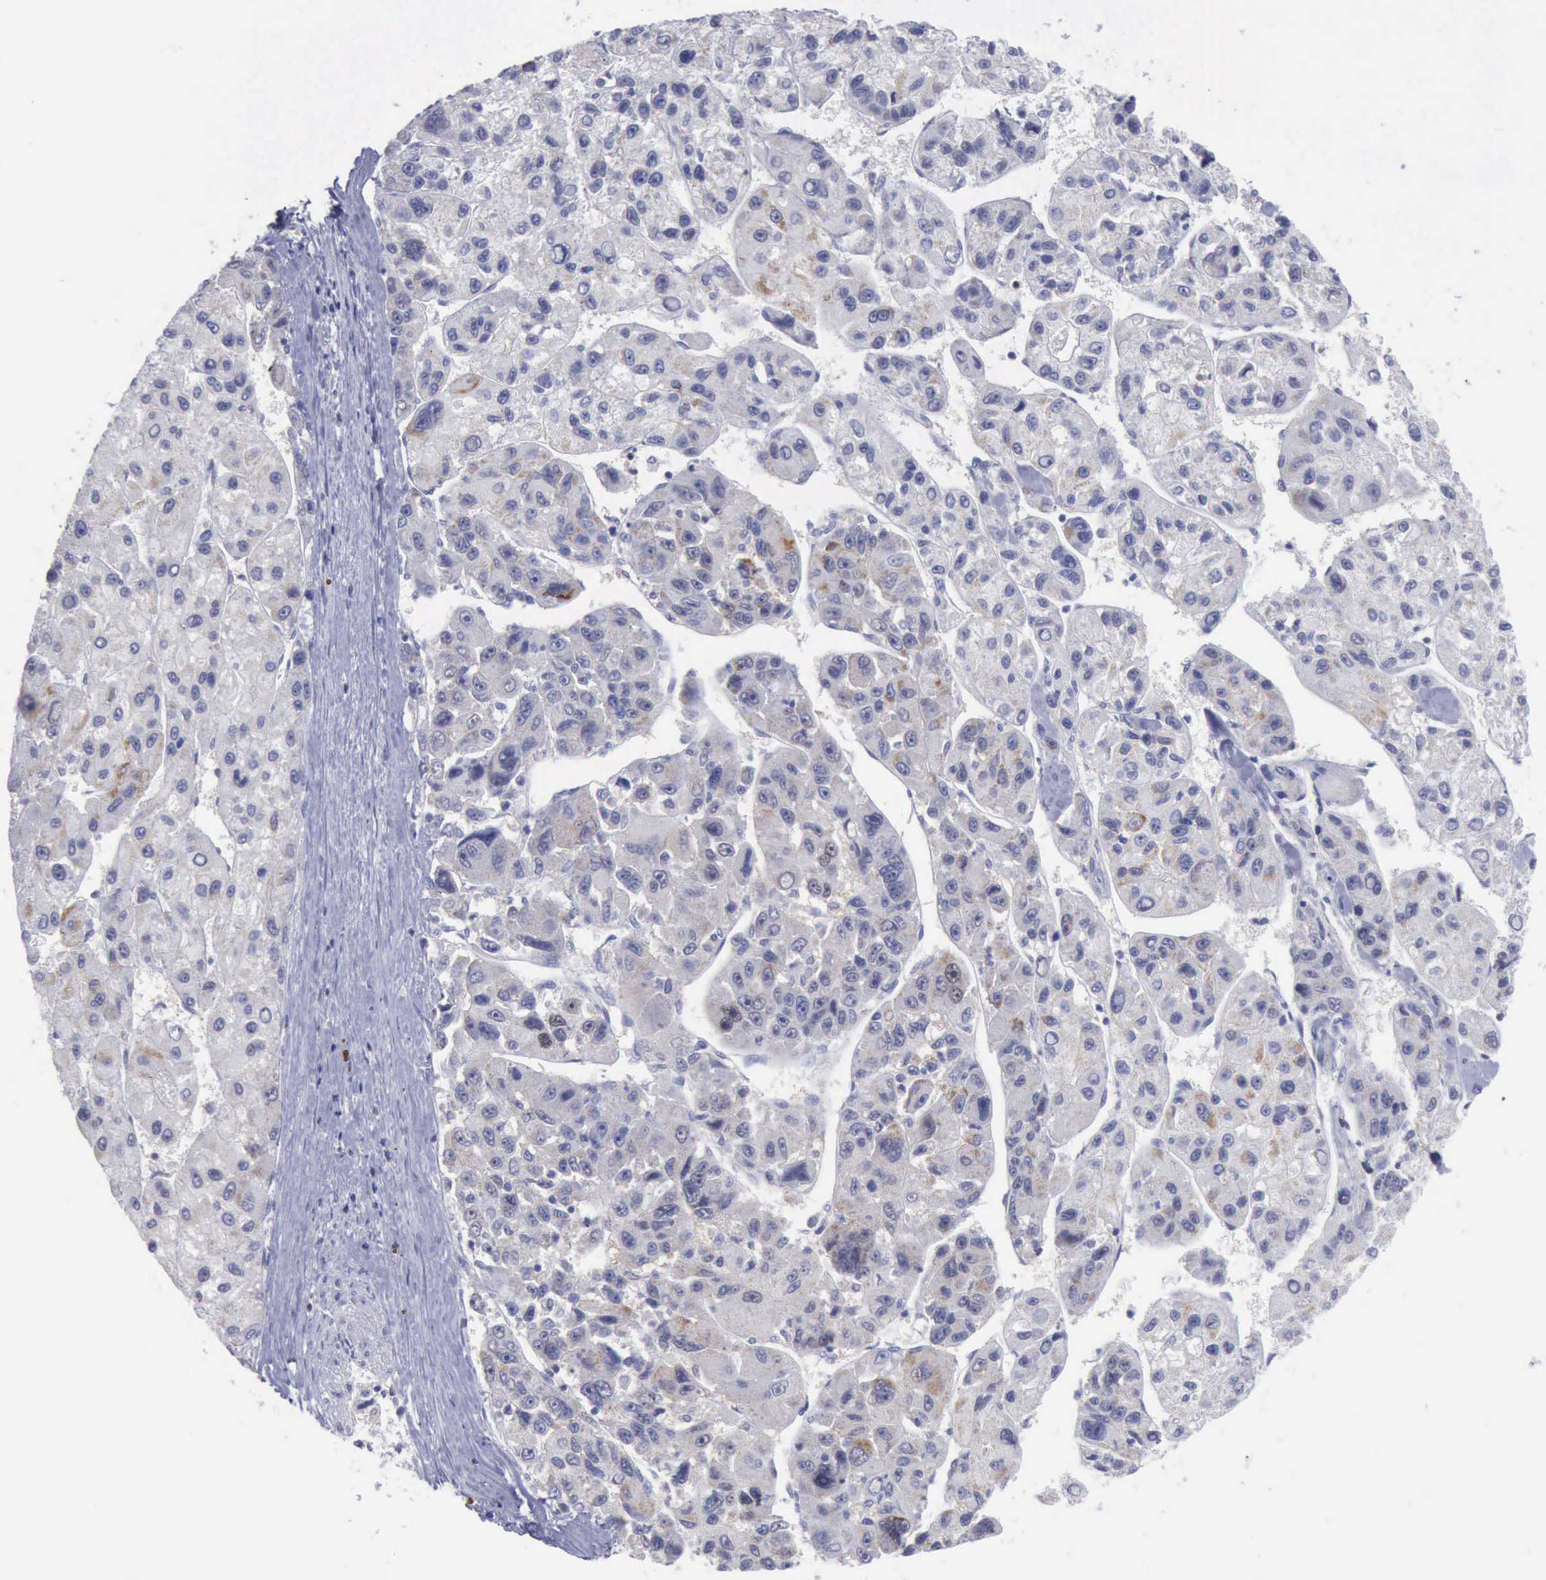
{"staining": {"intensity": "negative", "quantity": "none", "location": "none"}, "tissue": "liver cancer", "cell_type": "Tumor cells", "image_type": "cancer", "snomed": [{"axis": "morphology", "description": "Carcinoma, Hepatocellular, NOS"}, {"axis": "topography", "description": "Liver"}], "caption": "This is an IHC histopathology image of liver cancer. There is no expression in tumor cells.", "gene": "SATB2", "patient": {"sex": "male", "age": 64}}